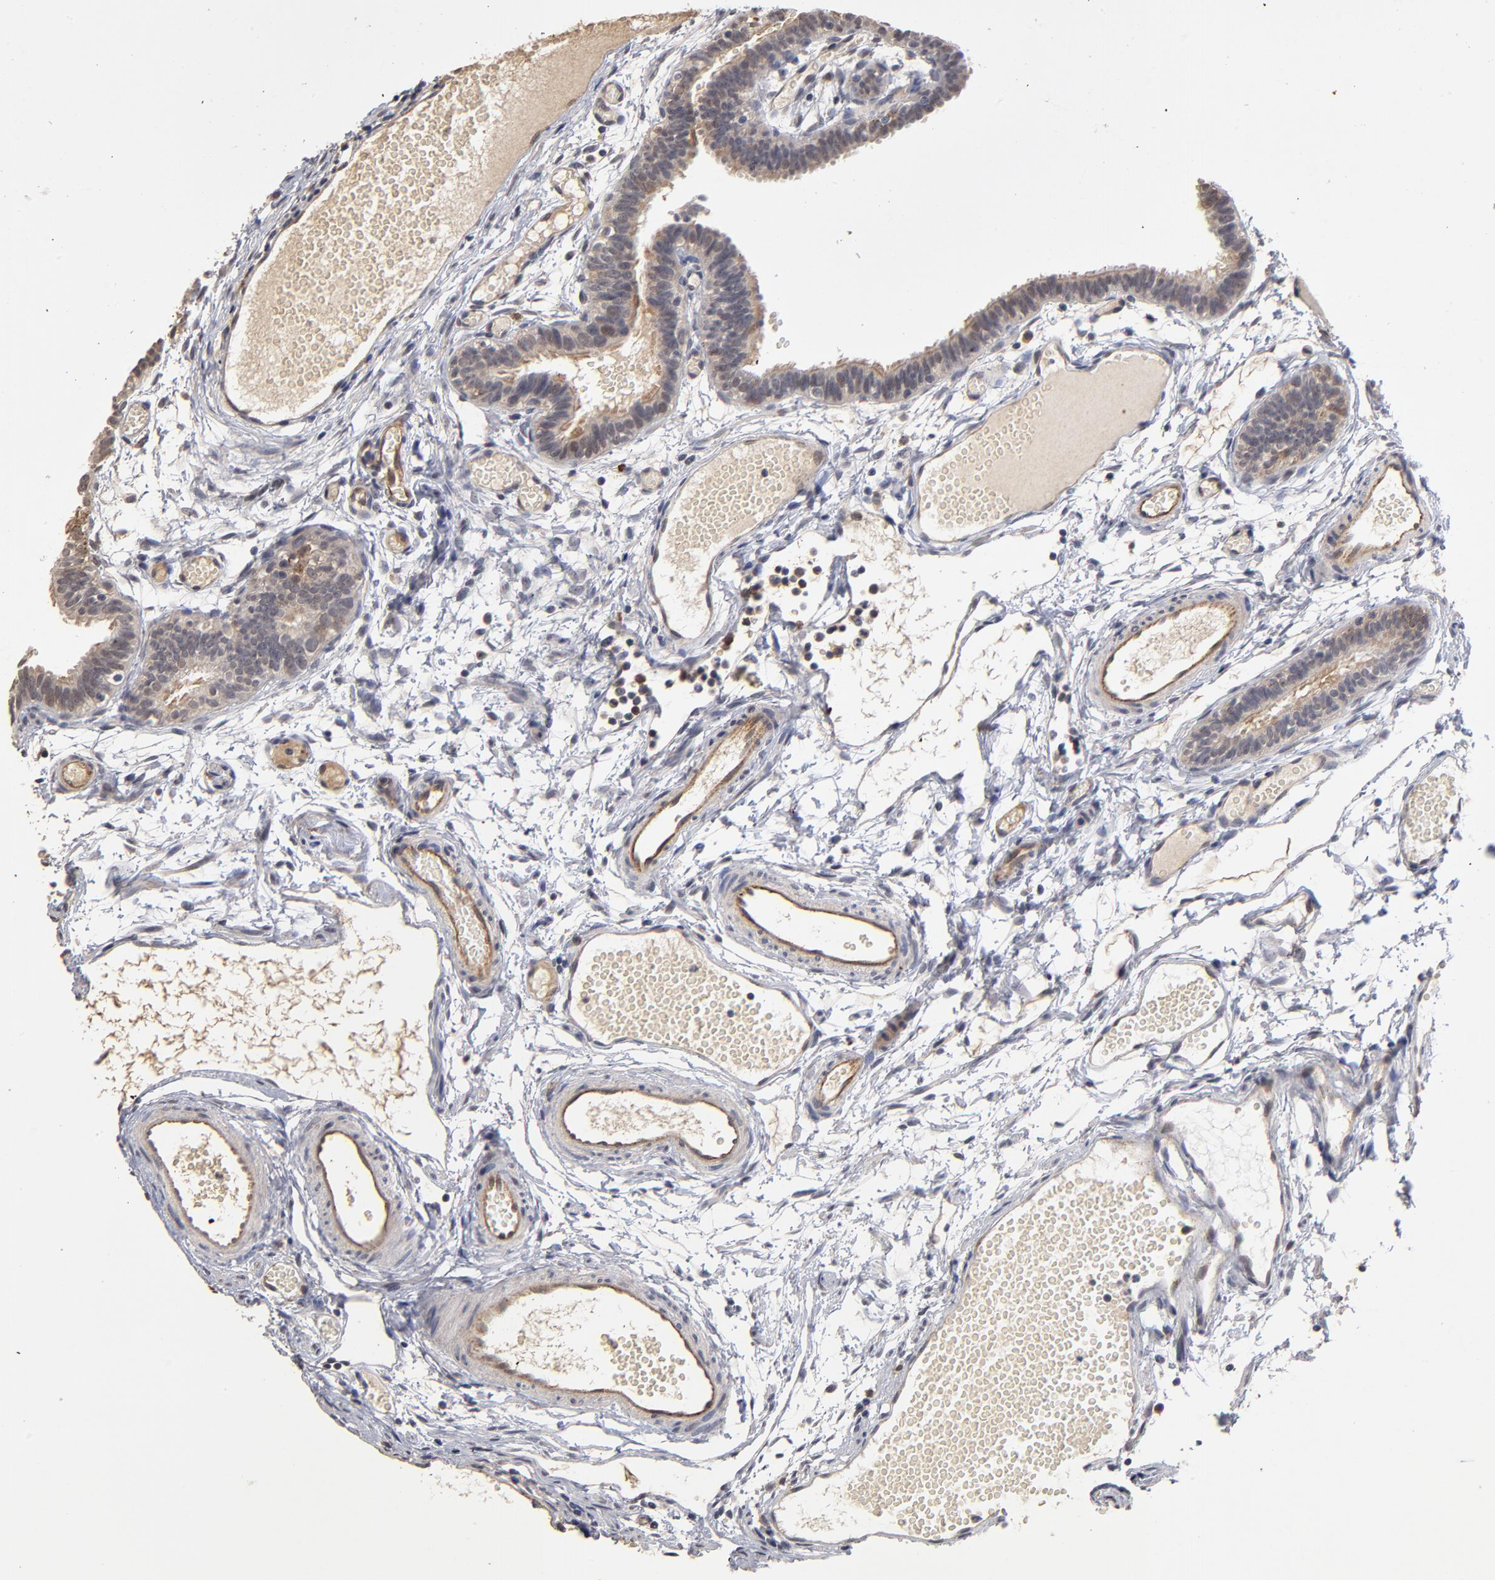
{"staining": {"intensity": "moderate", "quantity": ">75%", "location": "cytoplasmic/membranous"}, "tissue": "fallopian tube", "cell_type": "Glandular cells", "image_type": "normal", "snomed": [{"axis": "morphology", "description": "Normal tissue, NOS"}, {"axis": "topography", "description": "Fallopian tube"}], "caption": "A medium amount of moderate cytoplasmic/membranous positivity is identified in approximately >75% of glandular cells in benign fallopian tube. The staining was performed using DAB (3,3'-diaminobenzidine) to visualize the protein expression in brown, while the nuclei were stained in blue with hematoxylin (Magnification: 20x).", "gene": "ASB8", "patient": {"sex": "female", "age": 29}}